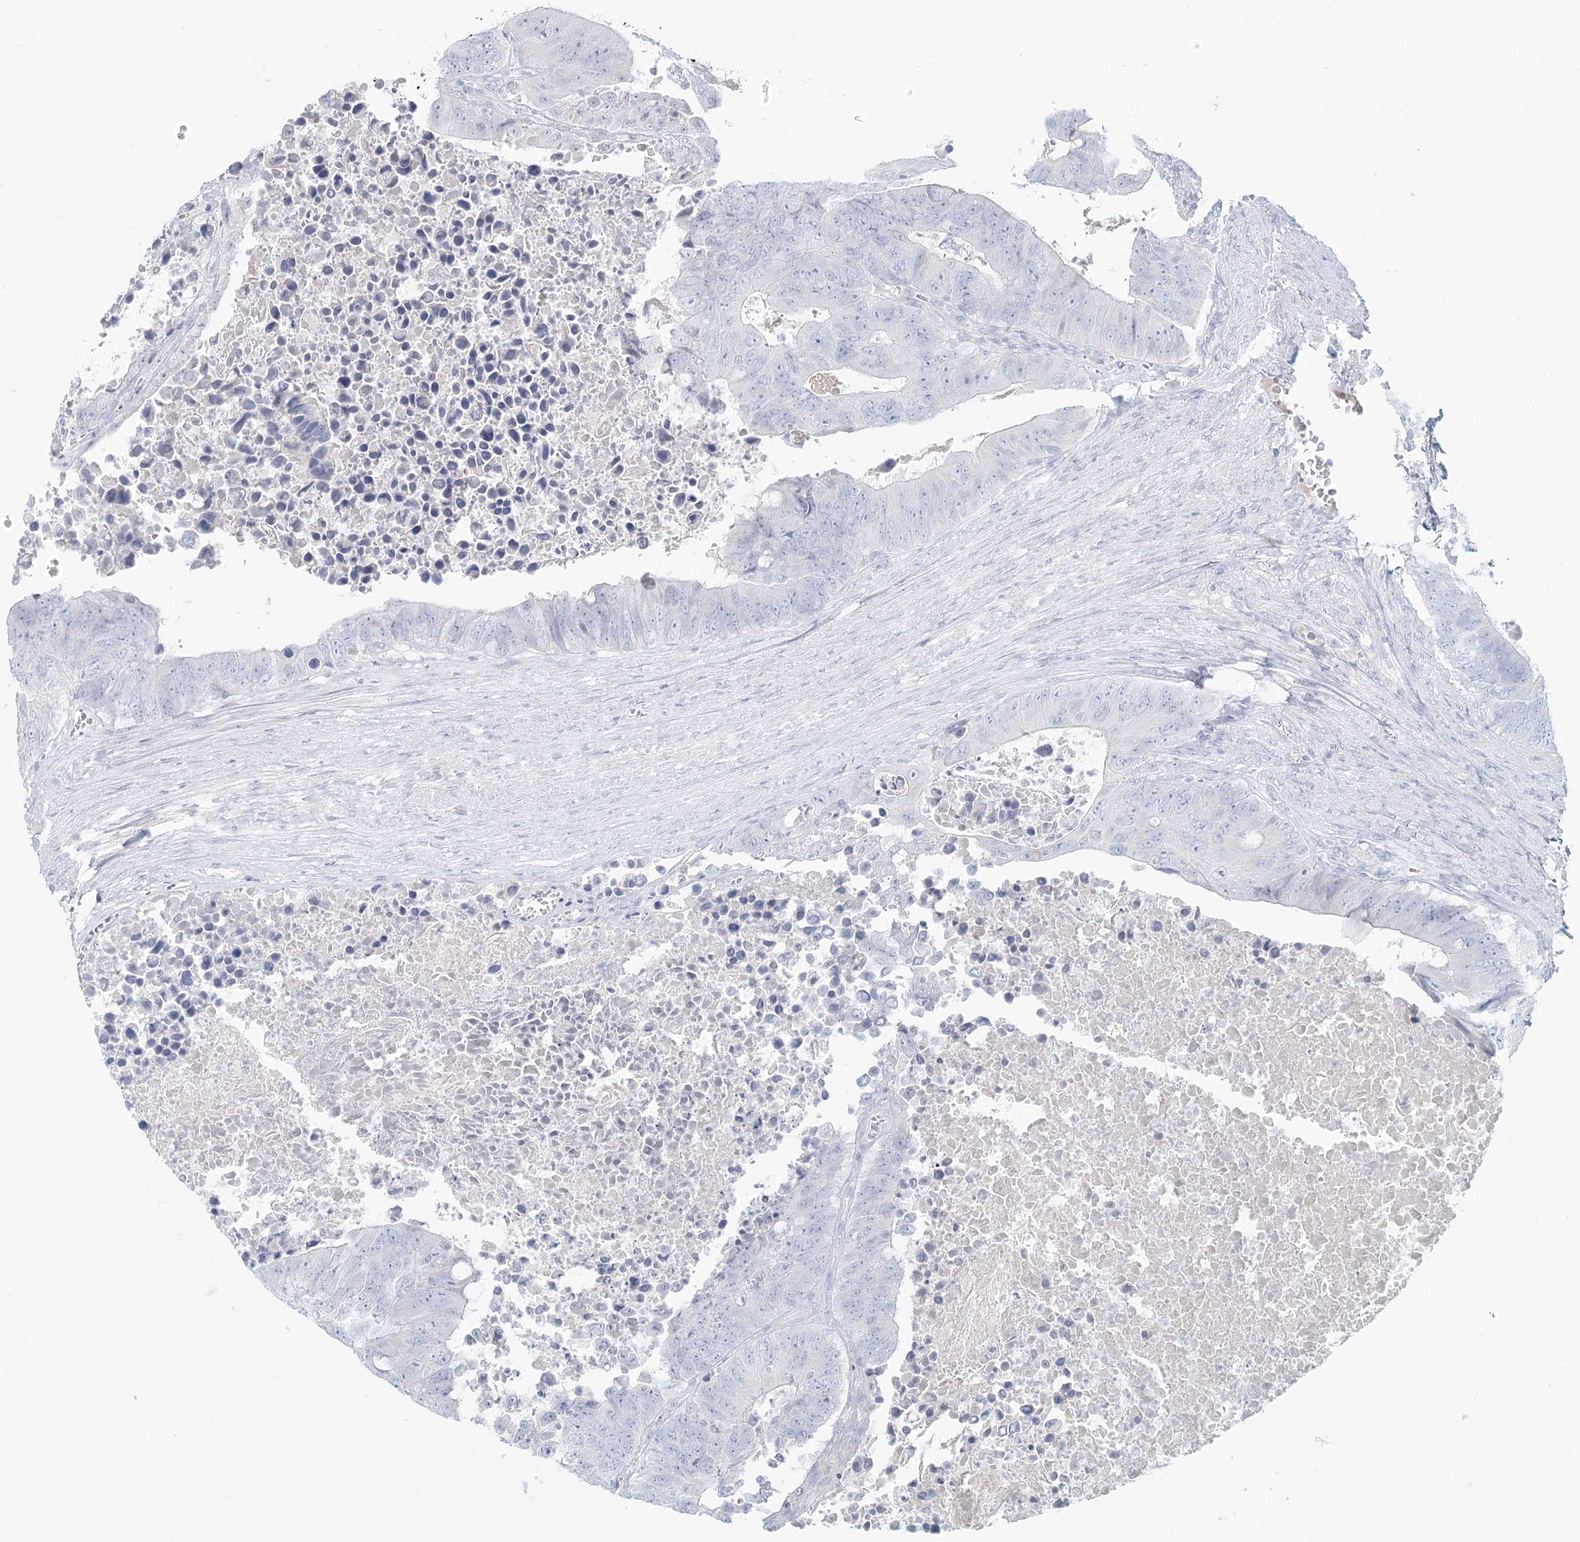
{"staining": {"intensity": "negative", "quantity": "none", "location": "none"}, "tissue": "colorectal cancer", "cell_type": "Tumor cells", "image_type": "cancer", "snomed": [{"axis": "morphology", "description": "Adenocarcinoma, NOS"}, {"axis": "topography", "description": "Colon"}], "caption": "An immunohistochemistry image of colorectal cancer is shown. There is no staining in tumor cells of colorectal cancer. (DAB (3,3'-diaminobenzidine) immunohistochemistry, high magnification).", "gene": "DMGDH", "patient": {"sex": "male", "age": 87}}